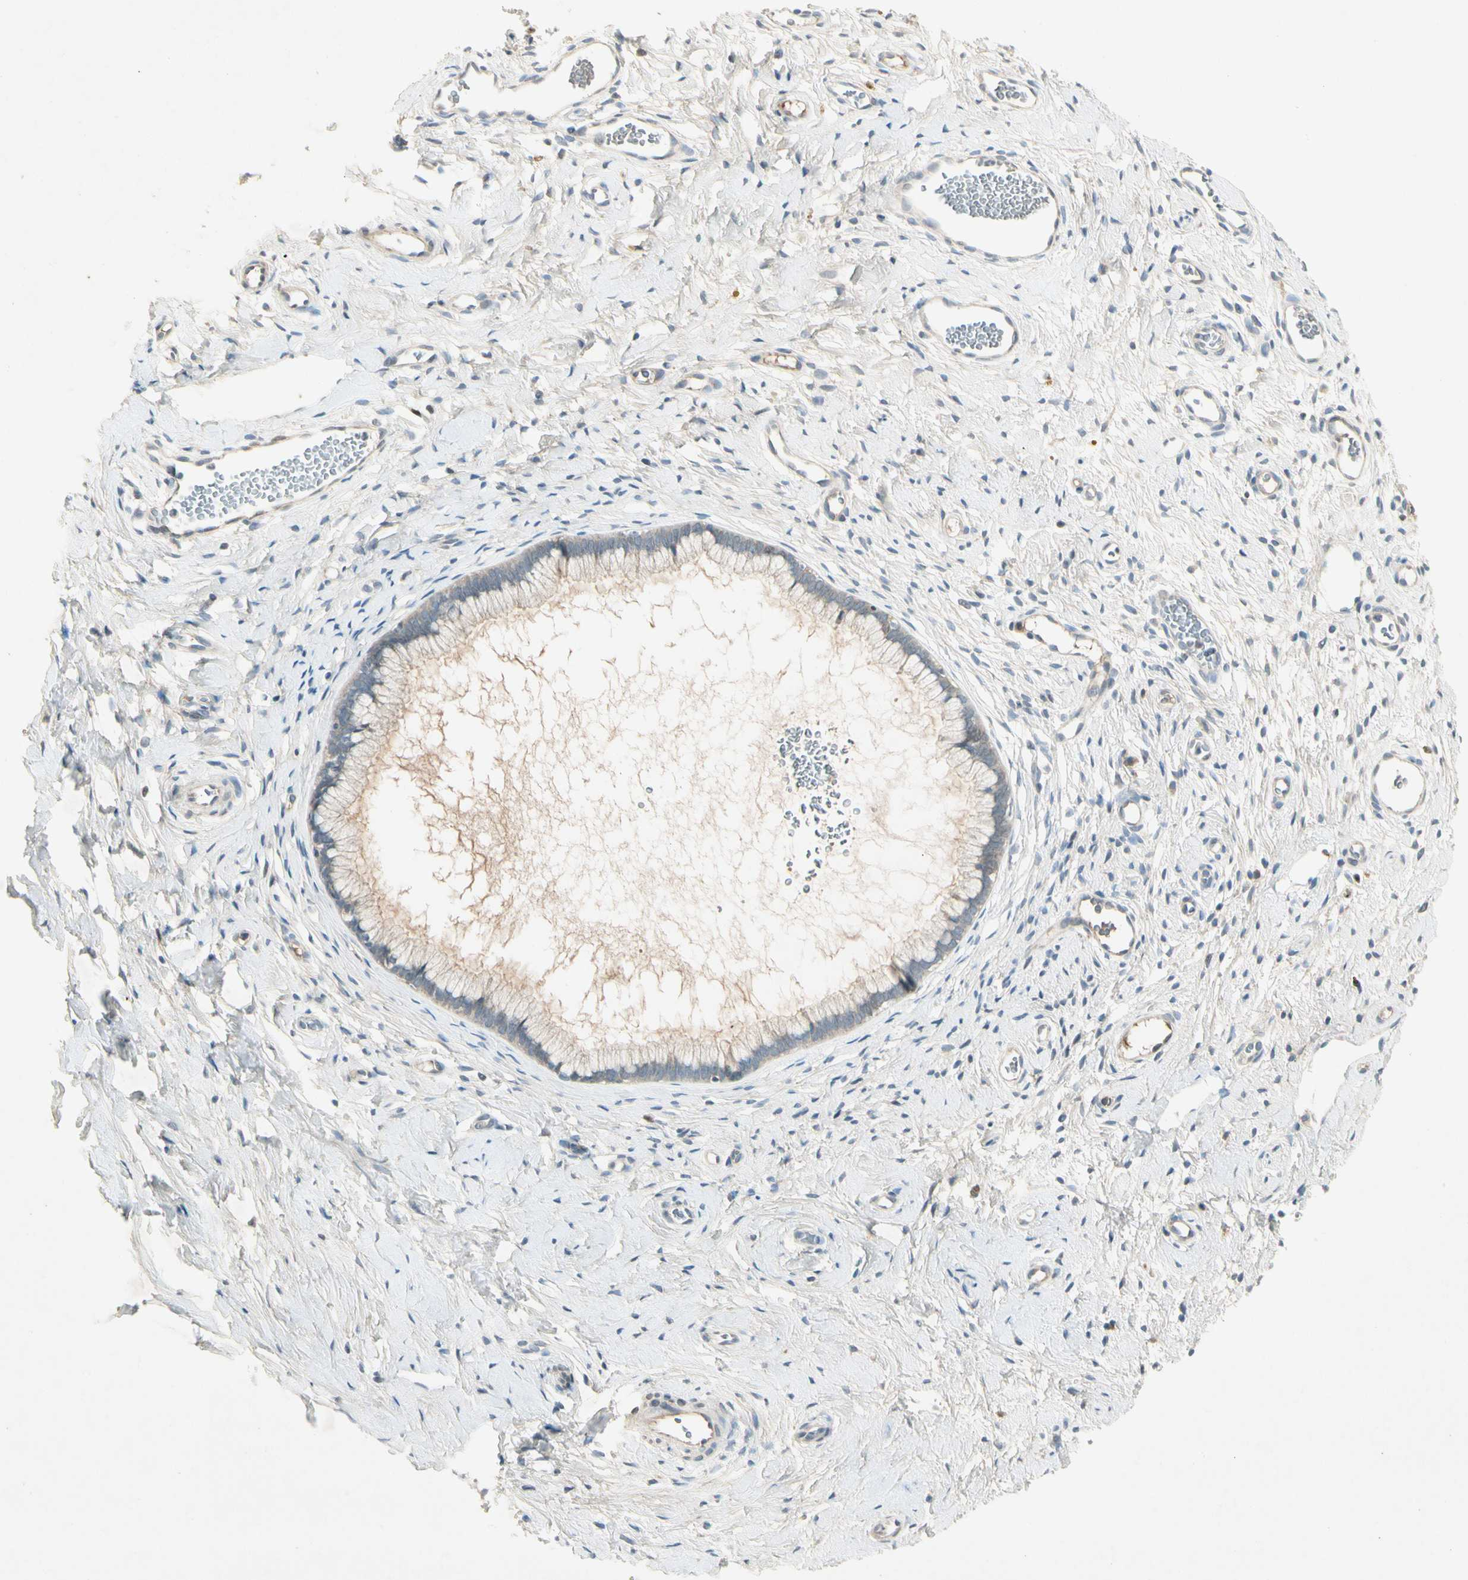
{"staining": {"intensity": "negative", "quantity": "none", "location": "none"}, "tissue": "cervix", "cell_type": "Glandular cells", "image_type": "normal", "snomed": [{"axis": "morphology", "description": "Normal tissue, NOS"}, {"axis": "topography", "description": "Cervix"}], "caption": "Benign cervix was stained to show a protein in brown. There is no significant staining in glandular cells. (DAB (3,3'-diaminobenzidine) IHC visualized using brightfield microscopy, high magnification).", "gene": "PITX1", "patient": {"sex": "female", "age": 65}}